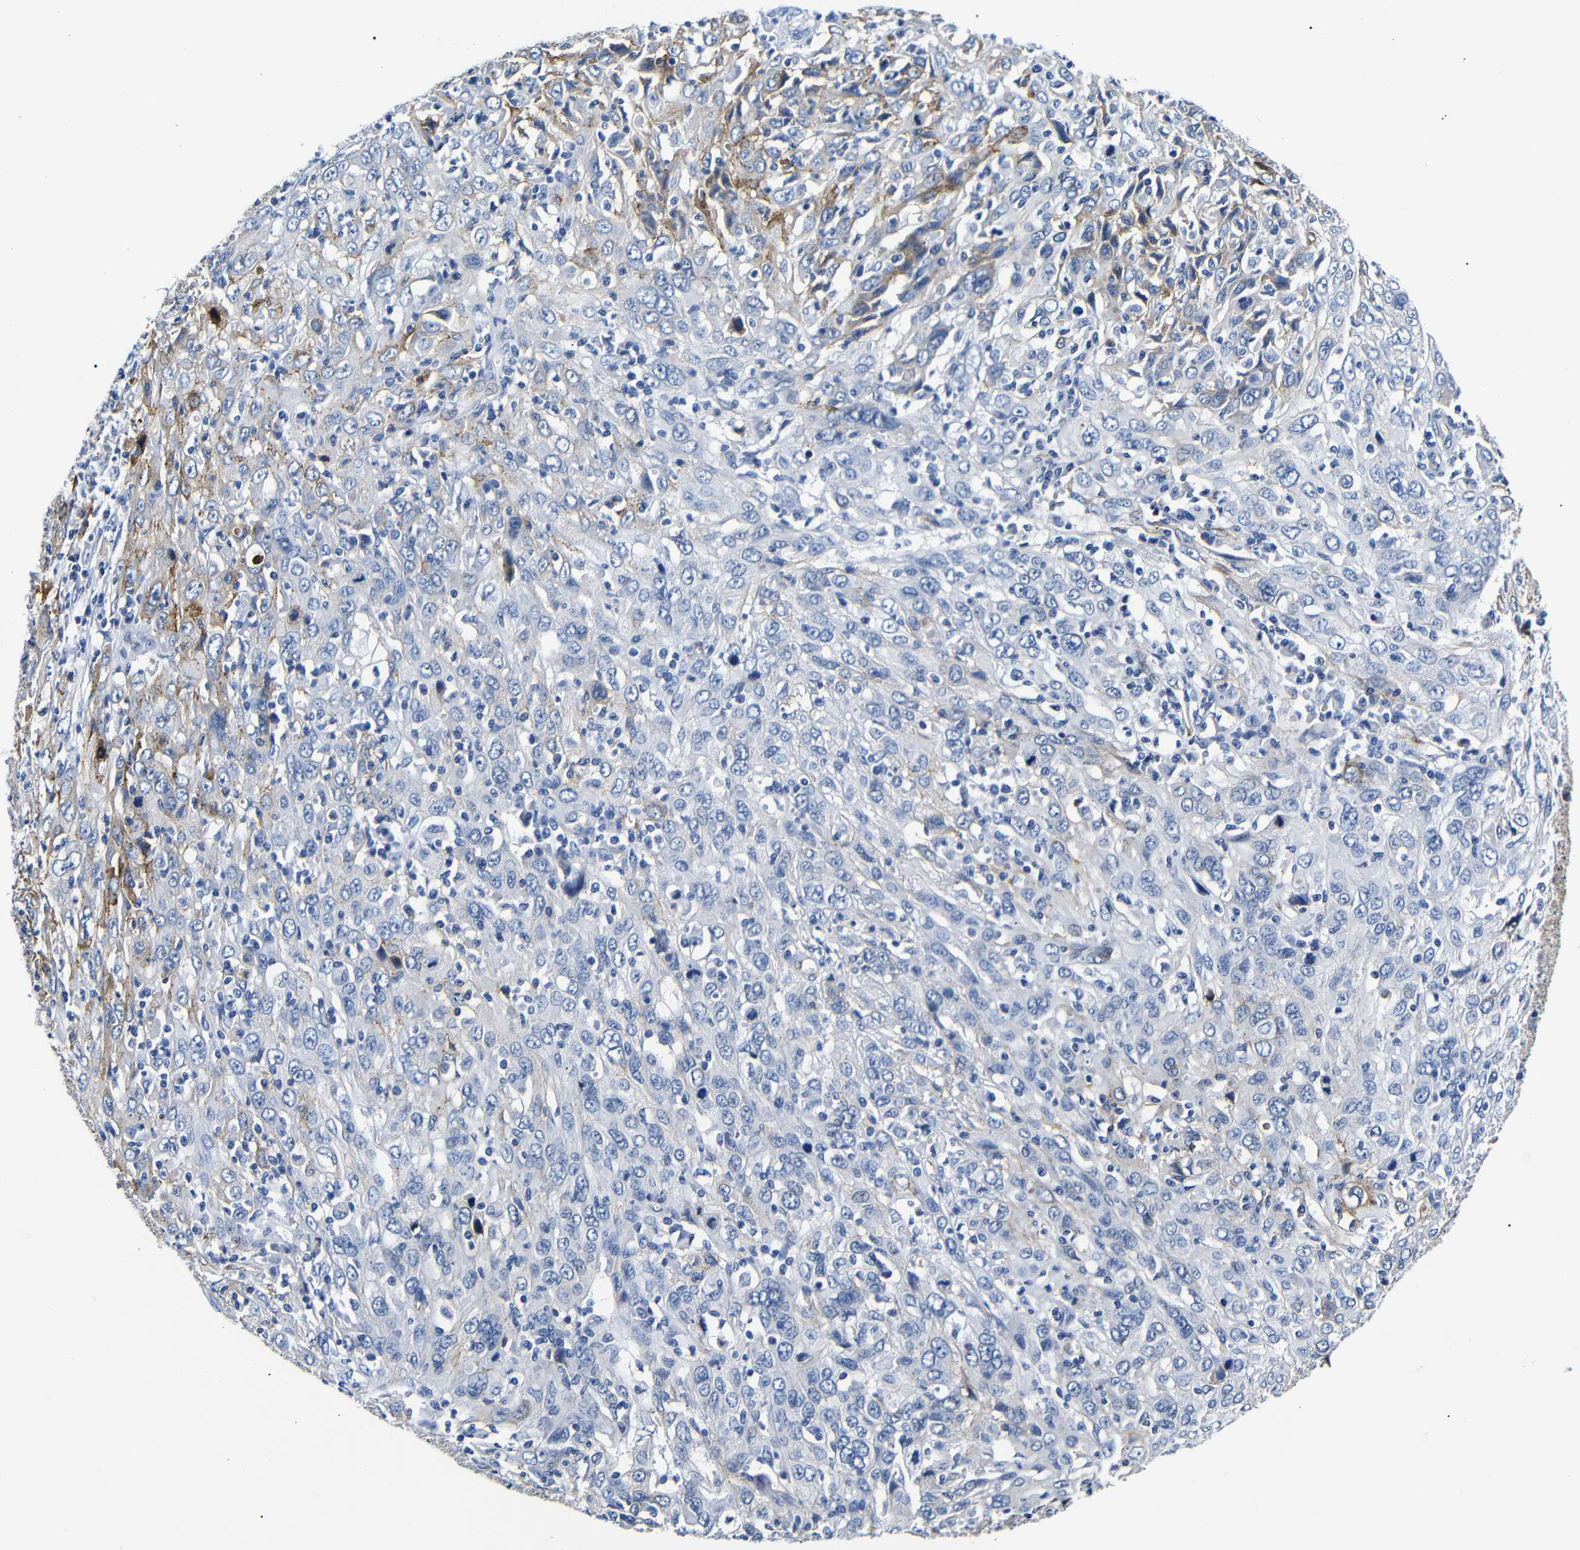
{"staining": {"intensity": "weak", "quantity": "<25%", "location": "cytoplasmic/membranous"}, "tissue": "cervical cancer", "cell_type": "Tumor cells", "image_type": "cancer", "snomed": [{"axis": "morphology", "description": "Squamous cell carcinoma, NOS"}, {"axis": "topography", "description": "Cervix"}], "caption": "DAB (3,3'-diaminobenzidine) immunohistochemical staining of squamous cell carcinoma (cervical) displays no significant staining in tumor cells.", "gene": "MUC4", "patient": {"sex": "female", "age": 46}}